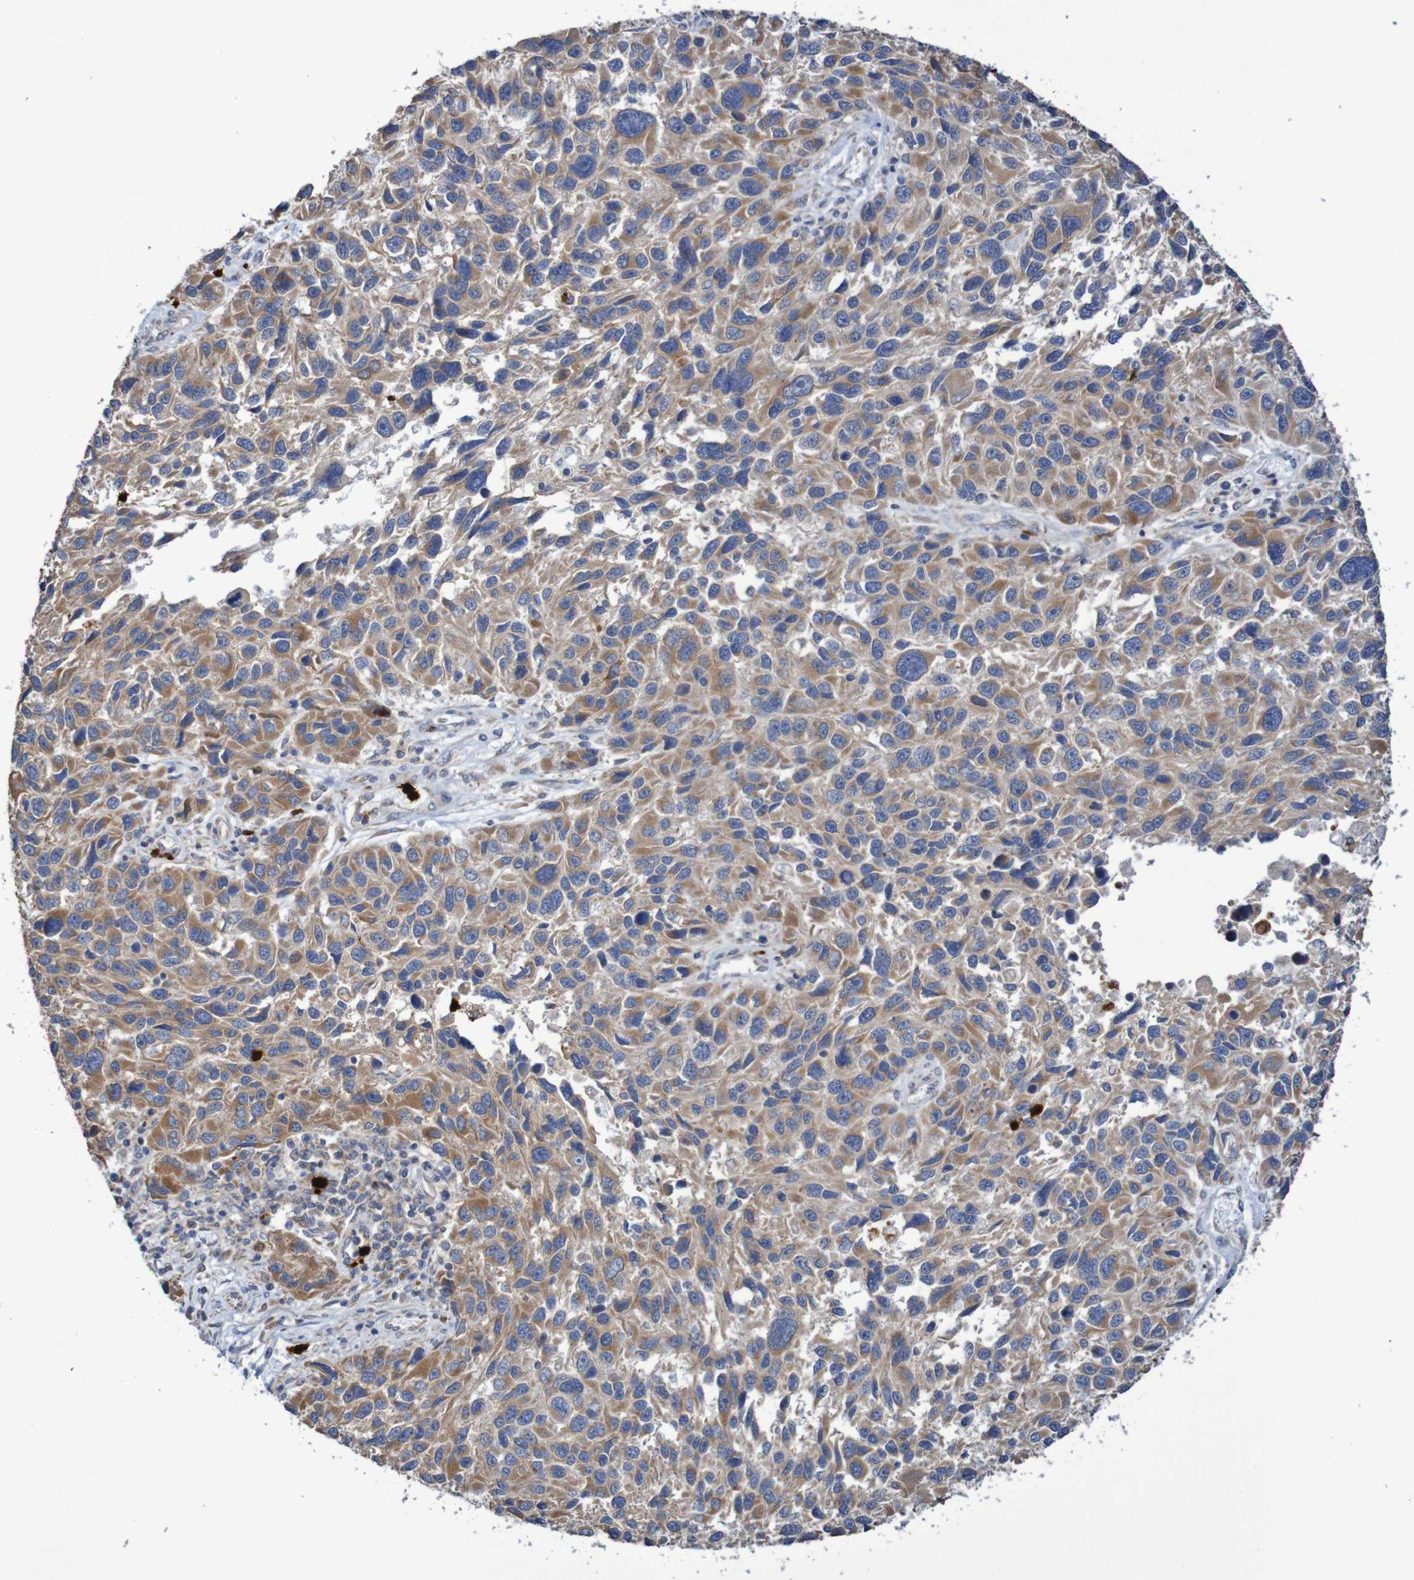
{"staining": {"intensity": "weak", "quantity": ">75%", "location": "cytoplasmic/membranous"}, "tissue": "melanoma", "cell_type": "Tumor cells", "image_type": "cancer", "snomed": [{"axis": "morphology", "description": "Malignant melanoma, NOS"}, {"axis": "topography", "description": "Skin"}], "caption": "This image exhibits immunohistochemistry staining of malignant melanoma, with low weak cytoplasmic/membranous expression in about >75% of tumor cells.", "gene": "PARP4", "patient": {"sex": "male", "age": 53}}